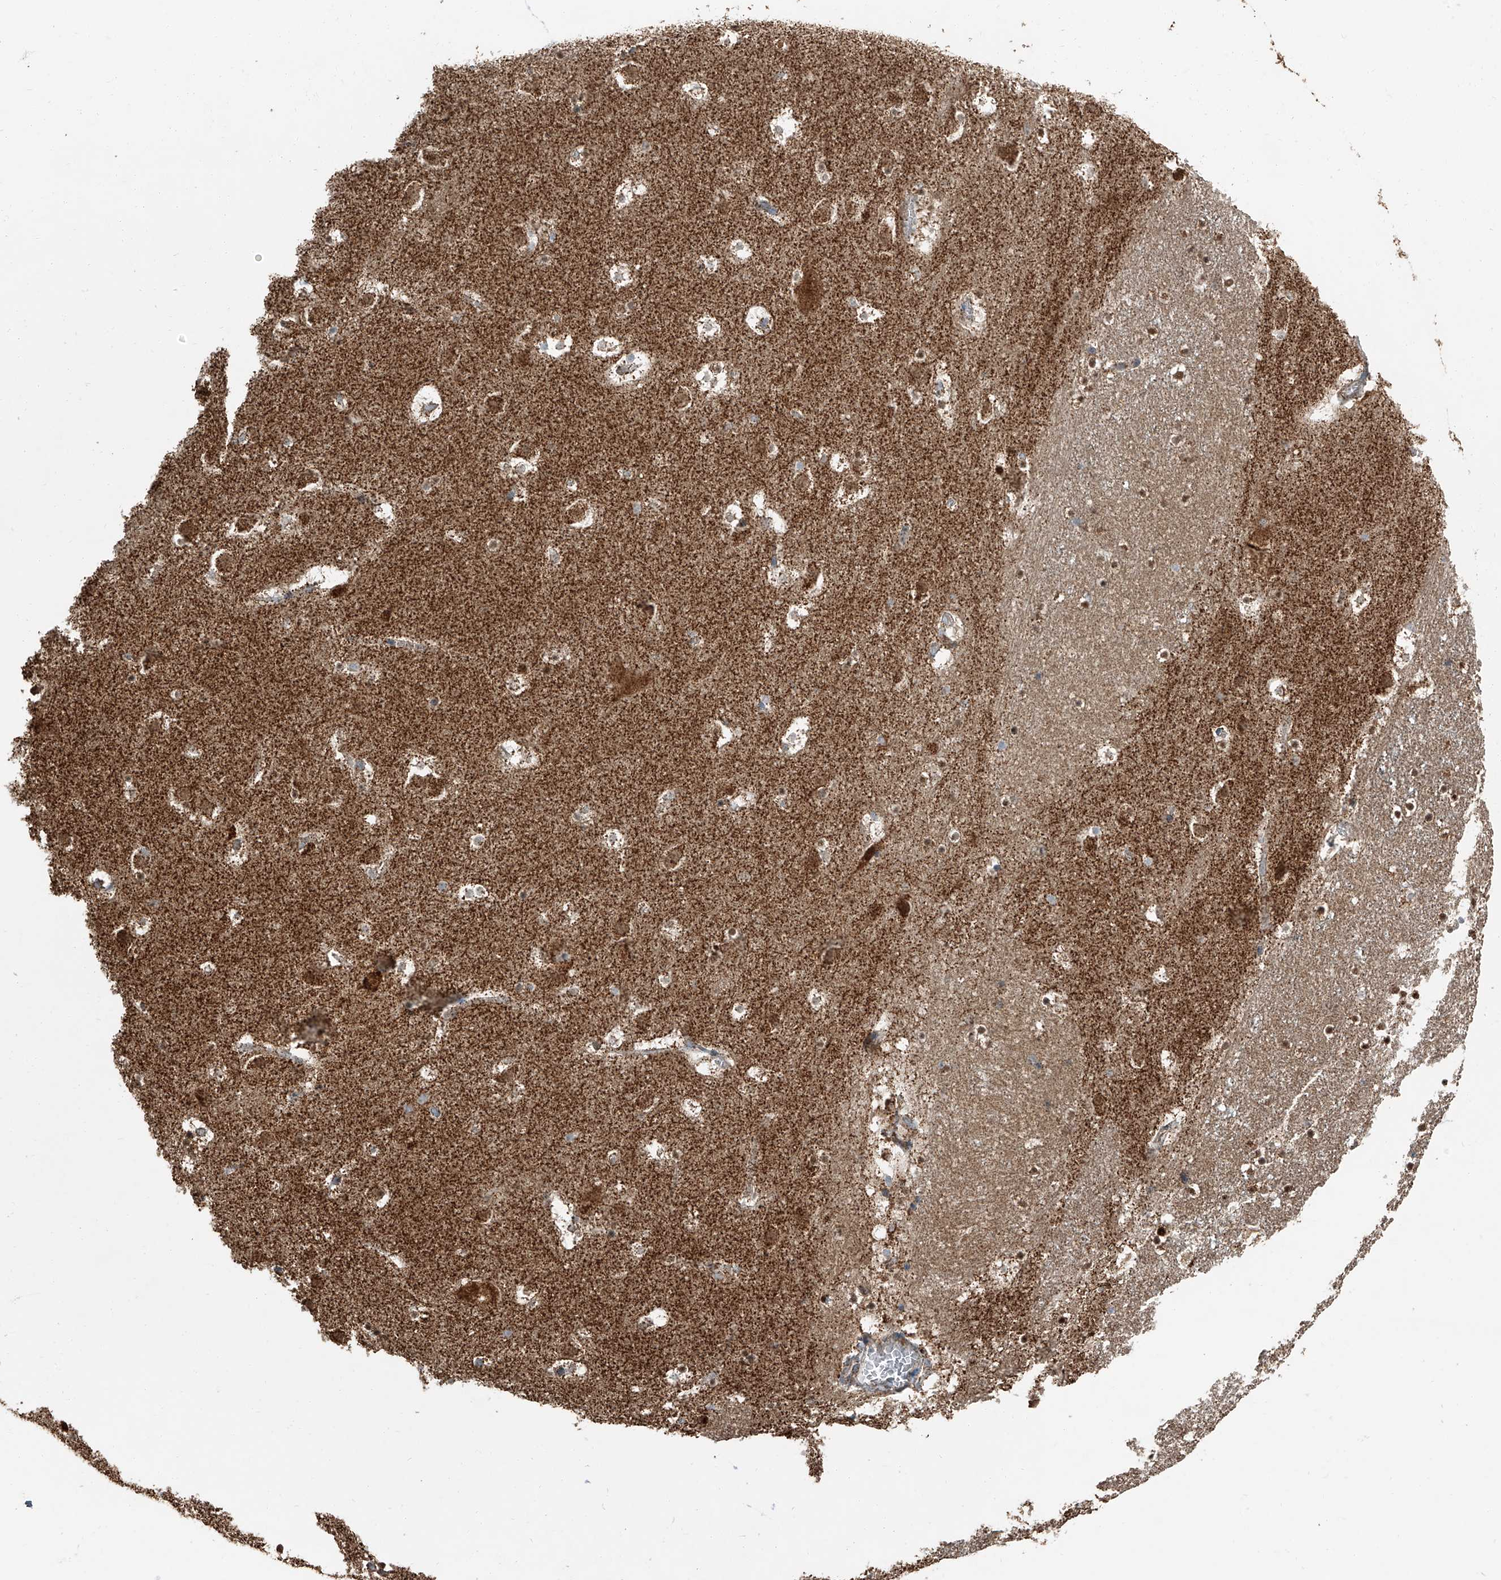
{"staining": {"intensity": "moderate", "quantity": "<25%", "location": "cytoplasmic/membranous,nuclear"}, "tissue": "caudate", "cell_type": "Glial cells", "image_type": "normal", "snomed": [{"axis": "morphology", "description": "Normal tissue, NOS"}, {"axis": "topography", "description": "Lateral ventricle wall"}], "caption": "High-power microscopy captured an immunohistochemistry photomicrograph of benign caudate, revealing moderate cytoplasmic/membranous,nuclear staining in approximately <25% of glial cells.", "gene": "CHRNA7", "patient": {"sex": "male", "age": 45}}